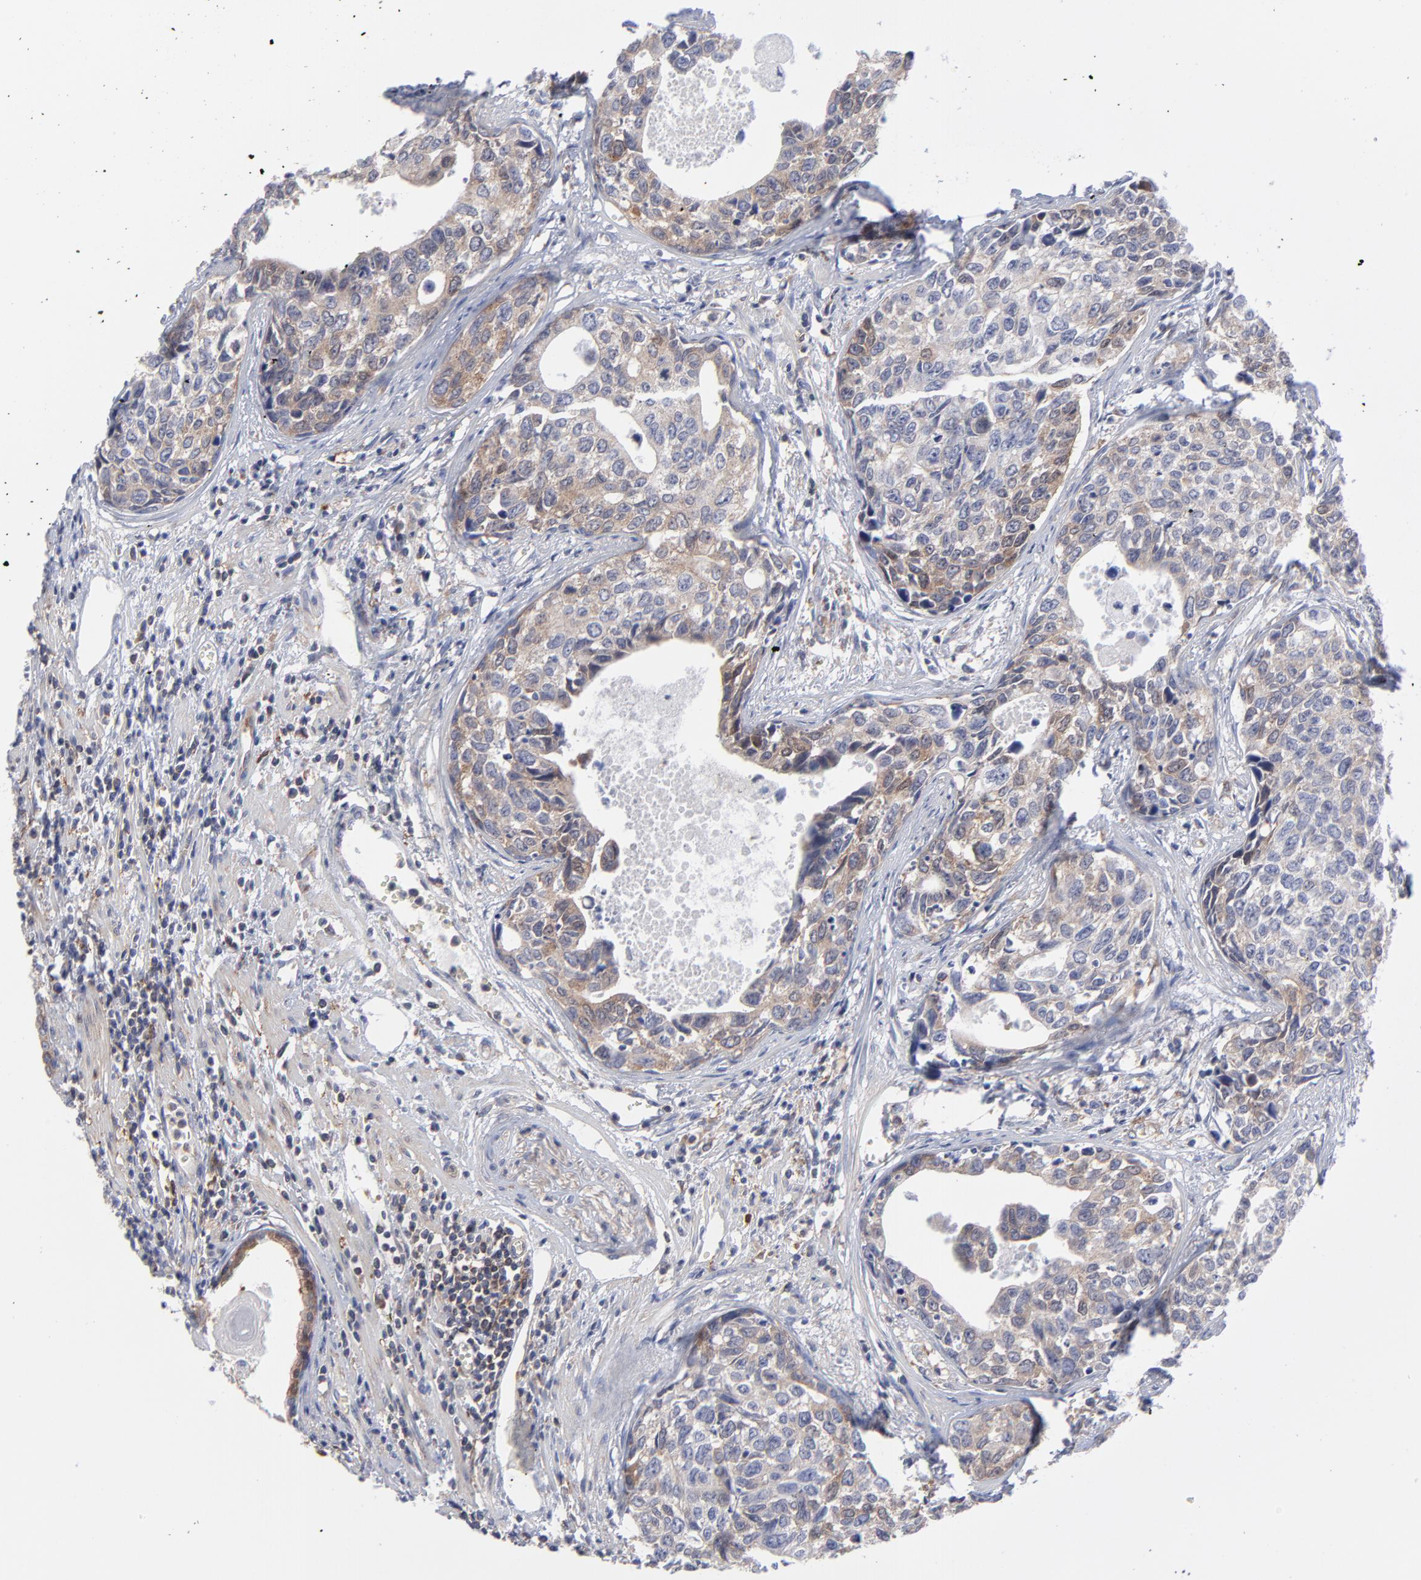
{"staining": {"intensity": "weak", "quantity": "25%-75%", "location": "cytoplasmic/membranous"}, "tissue": "urothelial cancer", "cell_type": "Tumor cells", "image_type": "cancer", "snomed": [{"axis": "morphology", "description": "Urothelial carcinoma, High grade"}, {"axis": "topography", "description": "Urinary bladder"}], "caption": "Immunohistochemical staining of high-grade urothelial carcinoma demonstrates low levels of weak cytoplasmic/membranous protein staining in about 25%-75% of tumor cells. The protein of interest is shown in brown color, while the nuclei are stained blue.", "gene": "NFKBIA", "patient": {"sex": "male", "age": 81}}